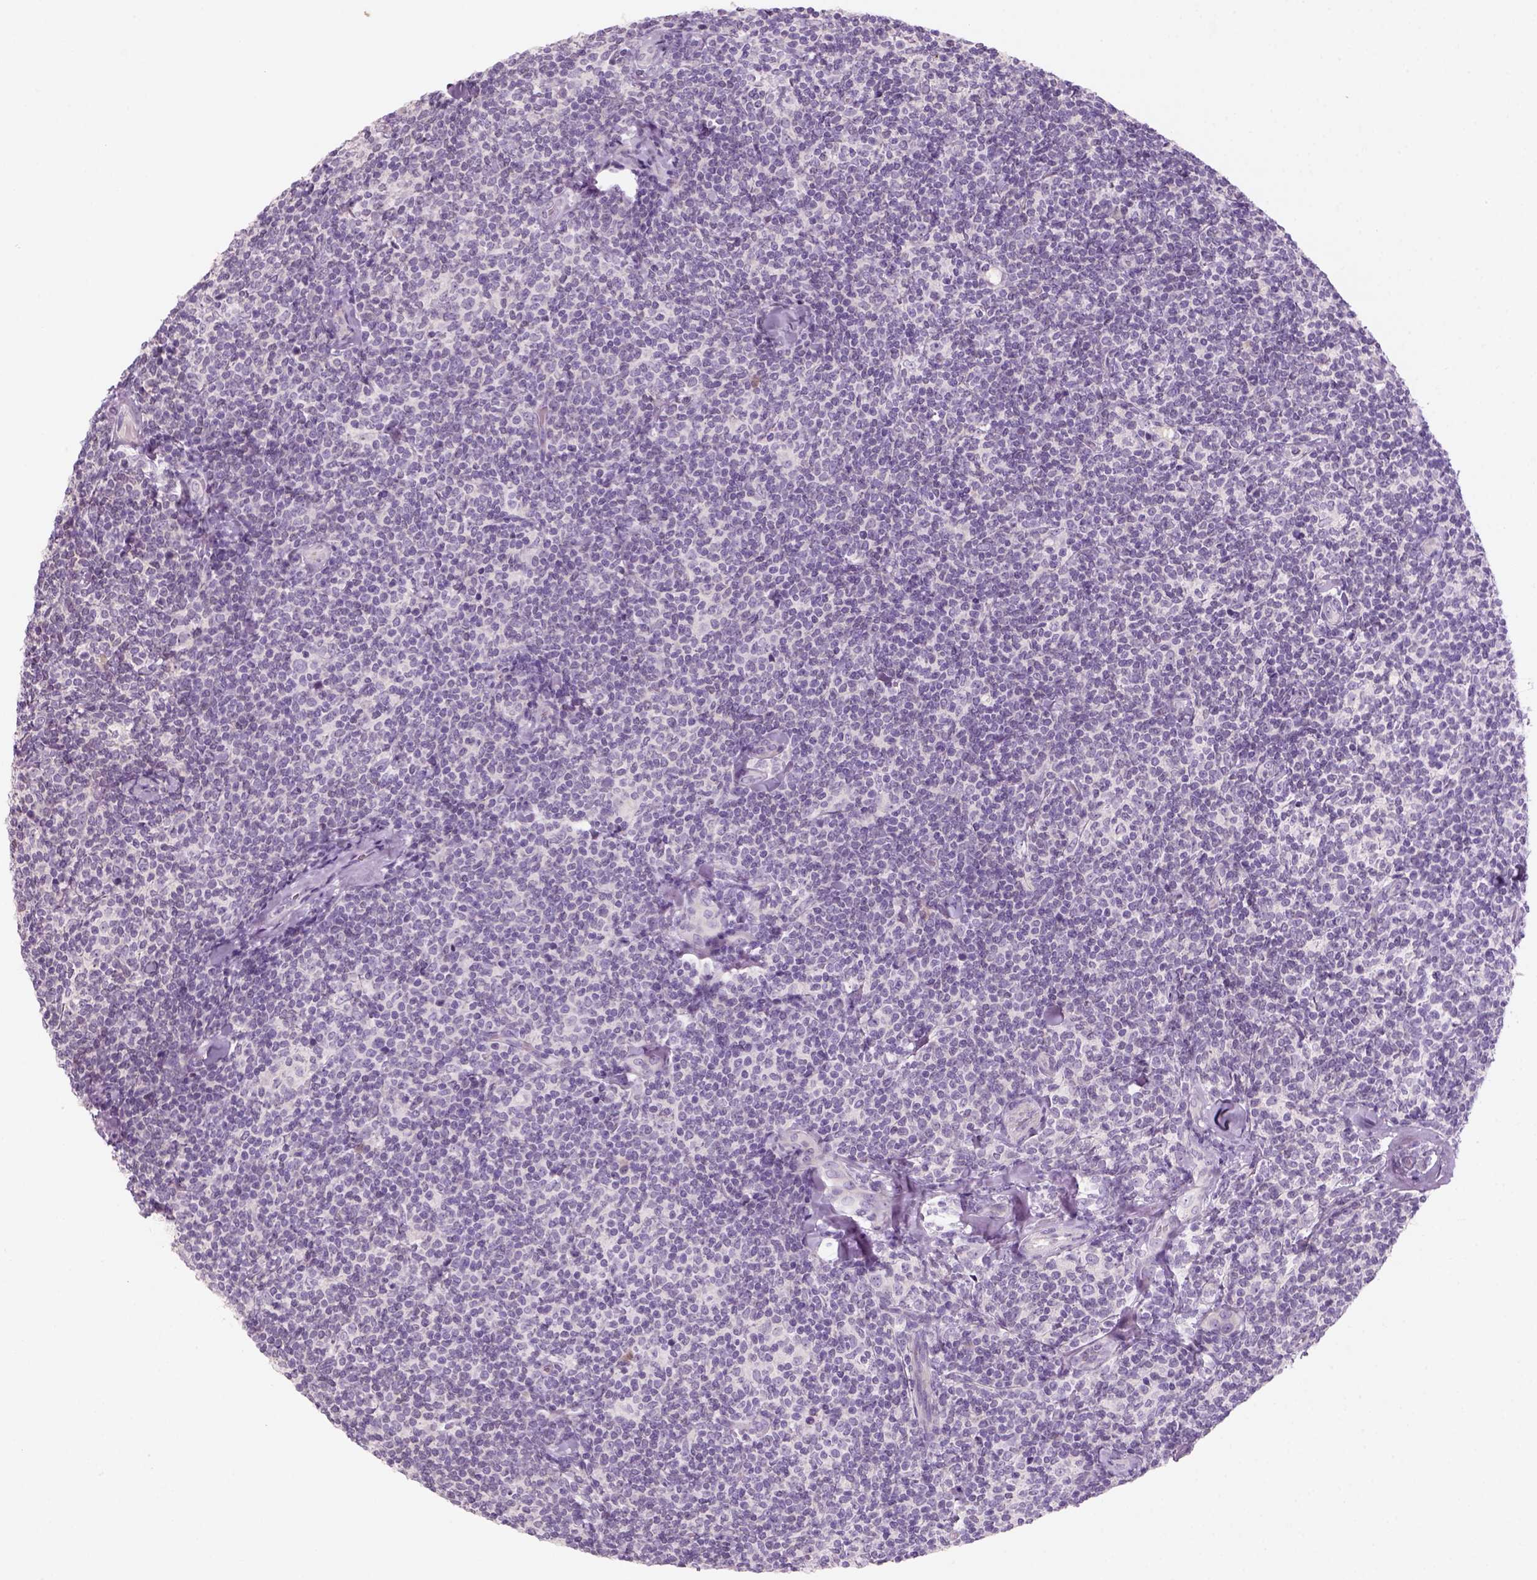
{"staining": {"intensity": "negative", "quantity": "none", "location": "none"}, "tissue": "lymphoma", "cell_type": "Tumor cells", "image_type": "cancer", "snomed": [{"axis": "morphology", "description": "Malignant lymphoma, non-Hodgkin's type, Low grade"}, {"axis": "topography", "description": "Lymph node"}], "caption": "Tumor cells show no significant protein expression in lymphoma. (DAB IHC with hematoxylin counter stain).", "gene": "KRT25", "patient": {"sex": "female", "age": 56}}